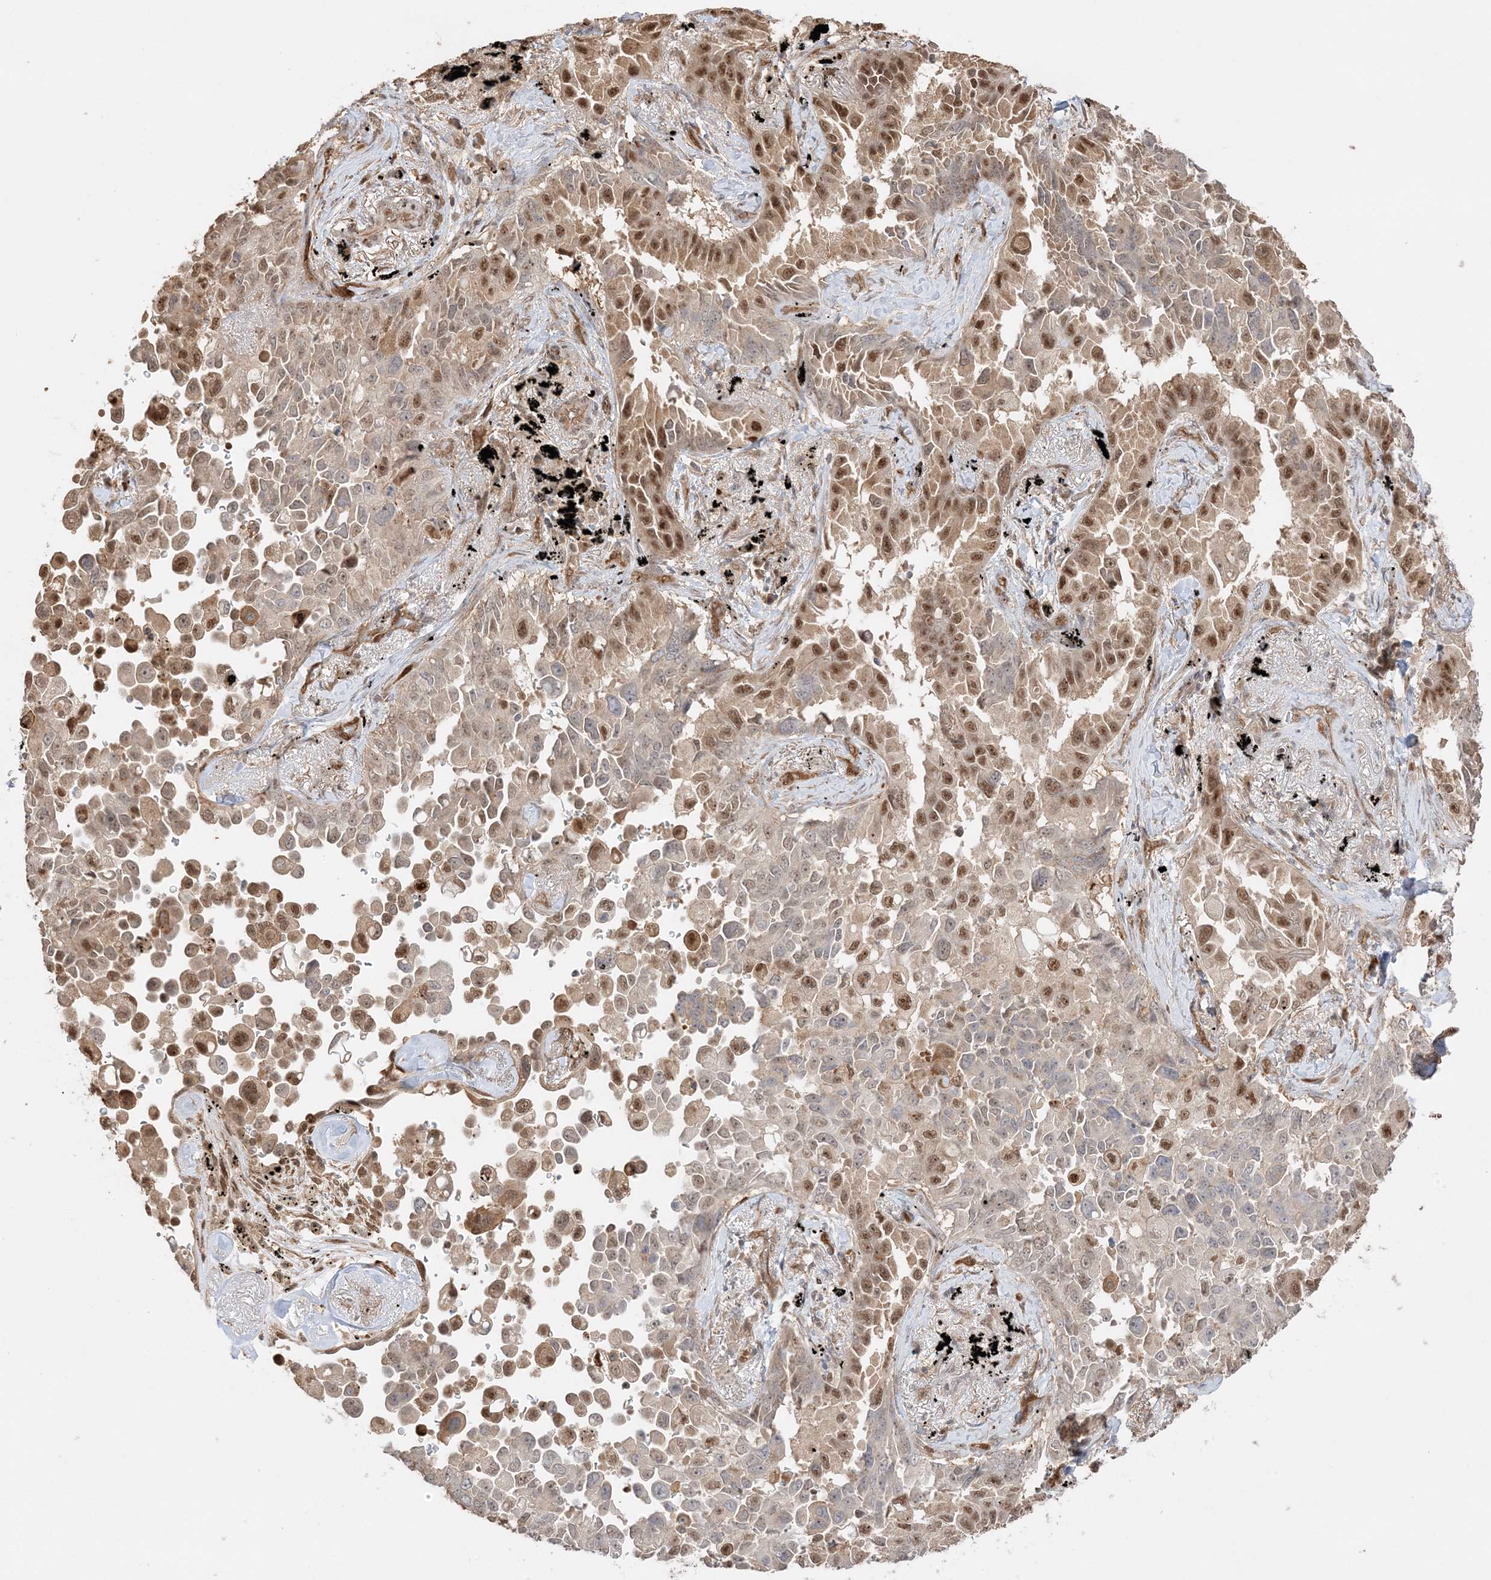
{"staining": {"intensity": "moderate", "quantity": "25%-75%", "location": "cytoplasmic/membranous,nuclear"}, "tissue": "lung cancer", "cell_type": "Tumor cells", "image_type": "cancer", "snomed": [{"axis": "morphology", "description": "Adenocarcinoma, NOS"}, {"axis": "topography", "description": "Lung"}], "caption": "A medium amount of moderate cytoplasmic/membranous and nuclear positivity is present in approximately 25%-75% of tumor cells in lung cancer (adenocarcinoma) tissue. Nuclei are stained in blue.", "gene": "ZBTB41", "patient": {"sex": "female", "age": 67}}